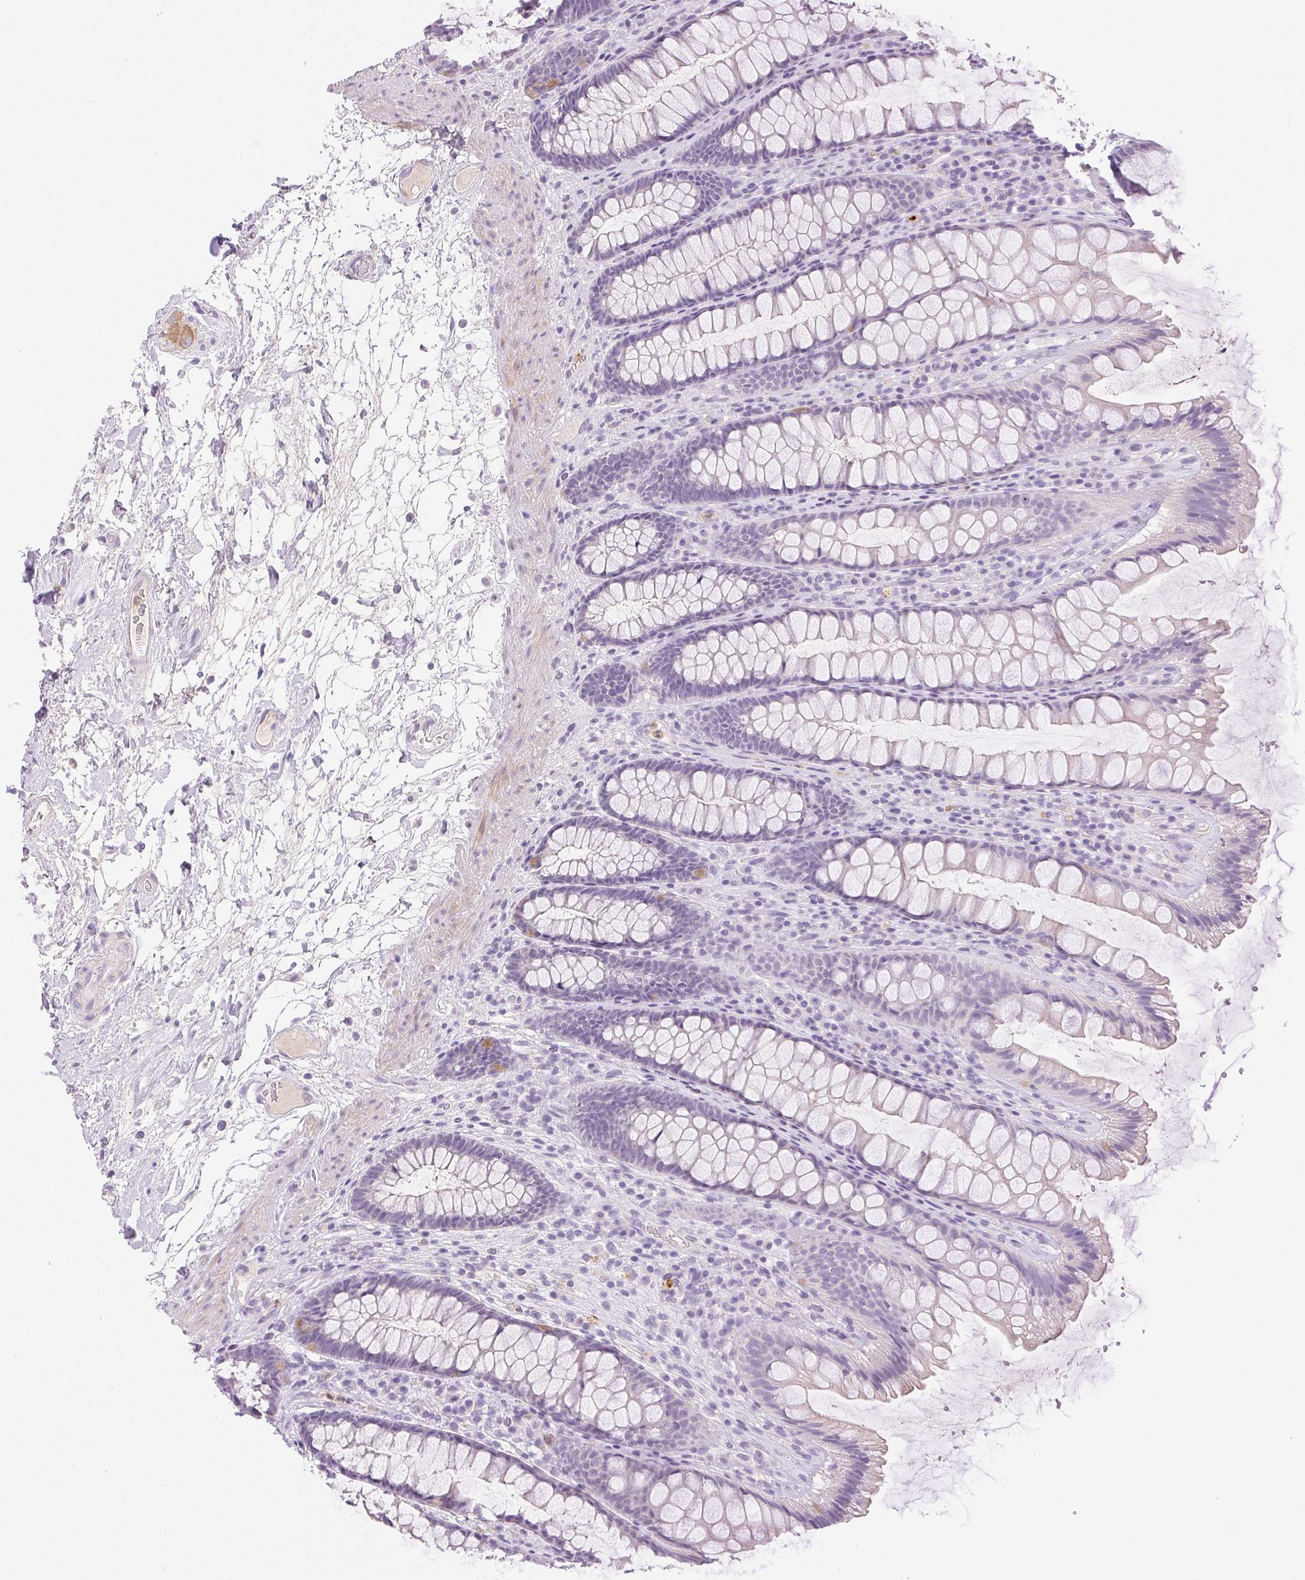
{"staining": {"intensity": "negative", "quantity": "none", "location": "none"}, "tissue": "rectum", "cell_type": "Glandular cells", "image_type": "normal", "snomed": [{"axis": "morphology", "description": "Normal tissue, NOS"}, {"axis": "topography", "description": "Rectum"}], "caption": "High power microscopy micrograph of an immunohistochemistry histopathology image of normal rectum, revealing no significant expression in glandular cells.", "gene": "EMX2", "patient": {"sex": "male", "age": 72}}